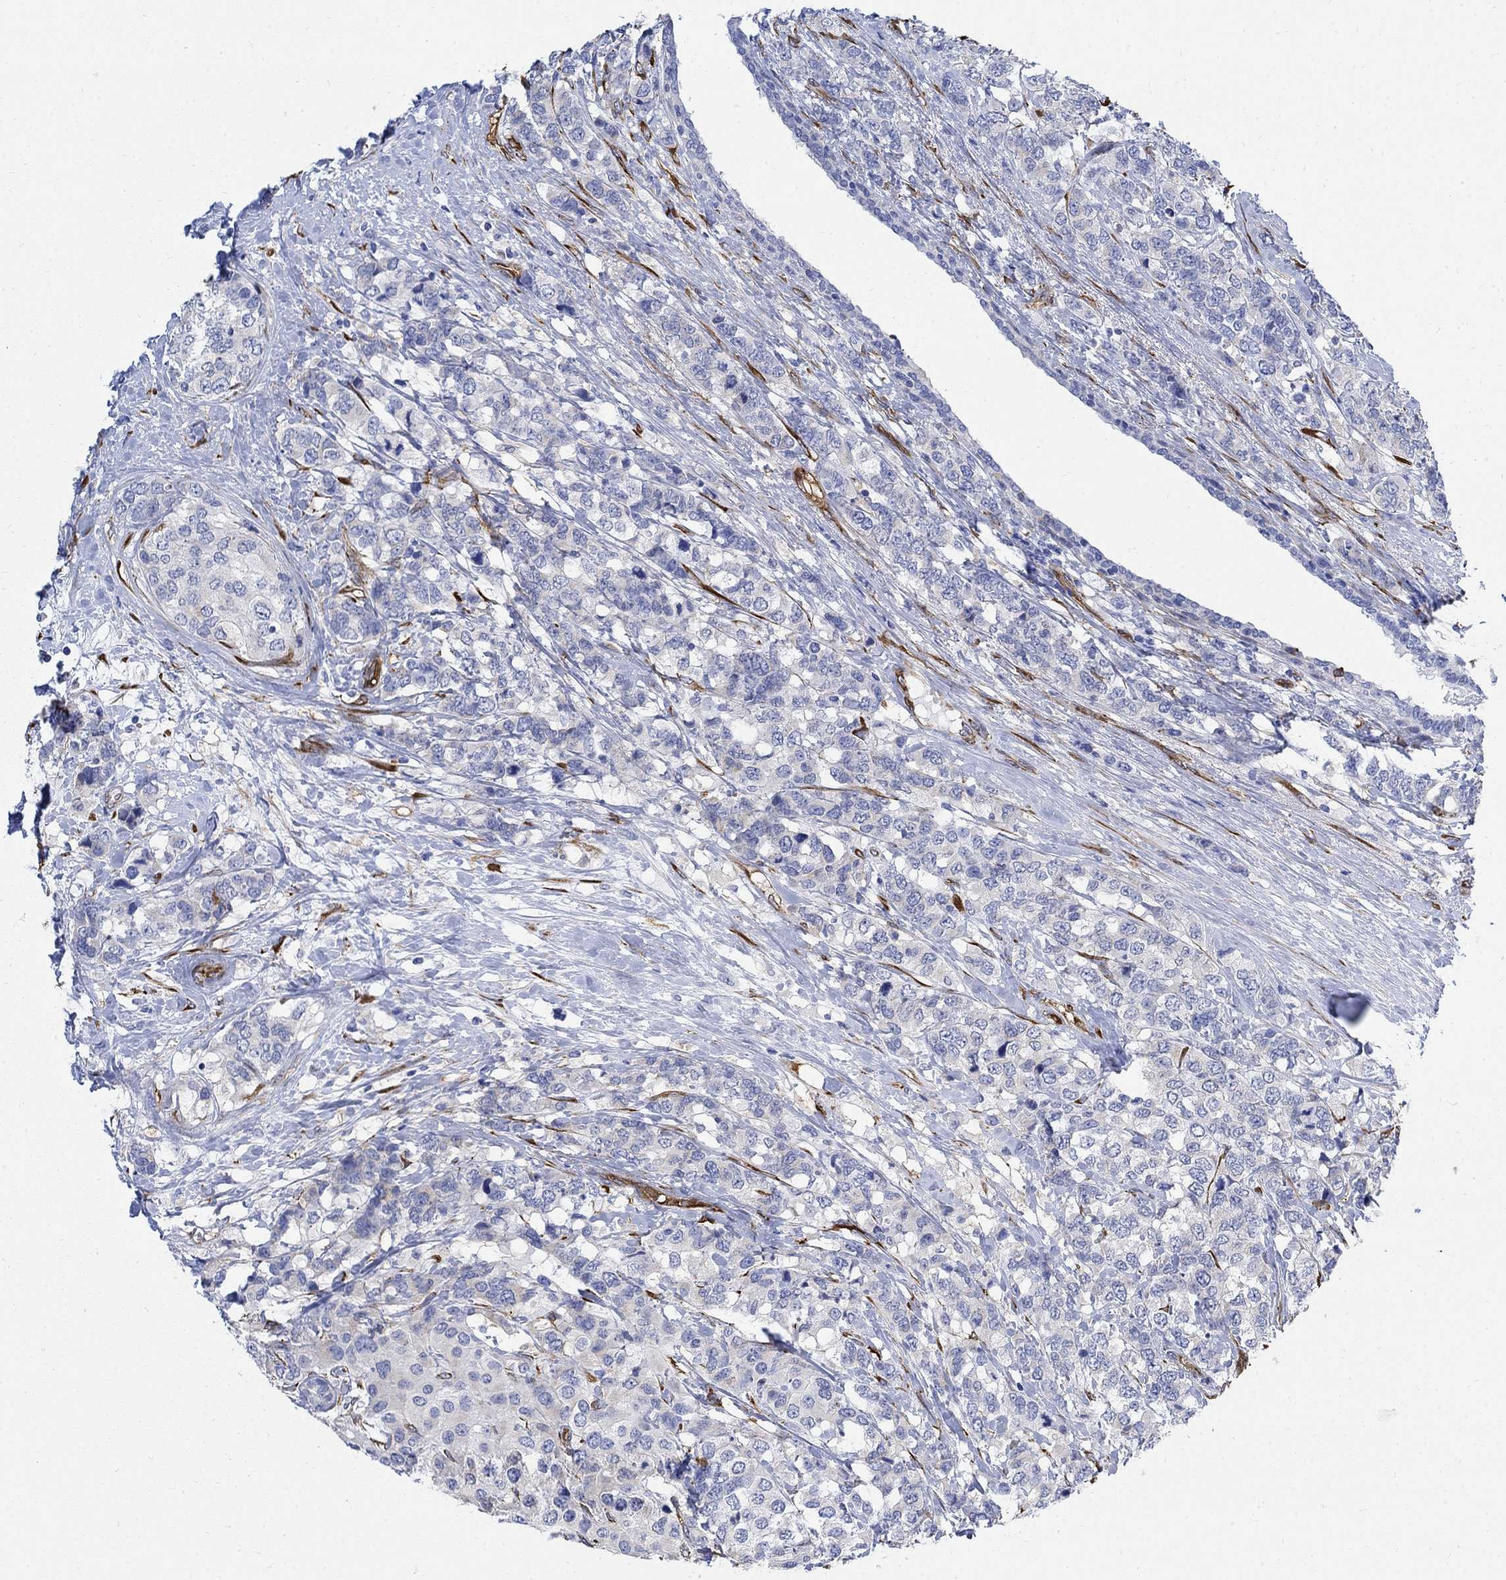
{"staining": {"intensity": "negative", "quantity": "none", "location": "none"}, "tissue": "breast cancer", "cell_type": "Tumor cells", "image_type": "cancer", "snomed": [{"axis": "morphology", "description": "Lobular carcinoma"}, {"axis": "topography", "description": "Breast"}], "caption": "Immunohistochemistry (IHC) image of neoplastic tissue: human breast cancer (lobular carcinoma) stained with DAB (3,3'-diaminobenzidine) displays no significant protein expression in tumor cells.", "gene": "TGM2", "patient": {"sex": "female", "age": 59}}